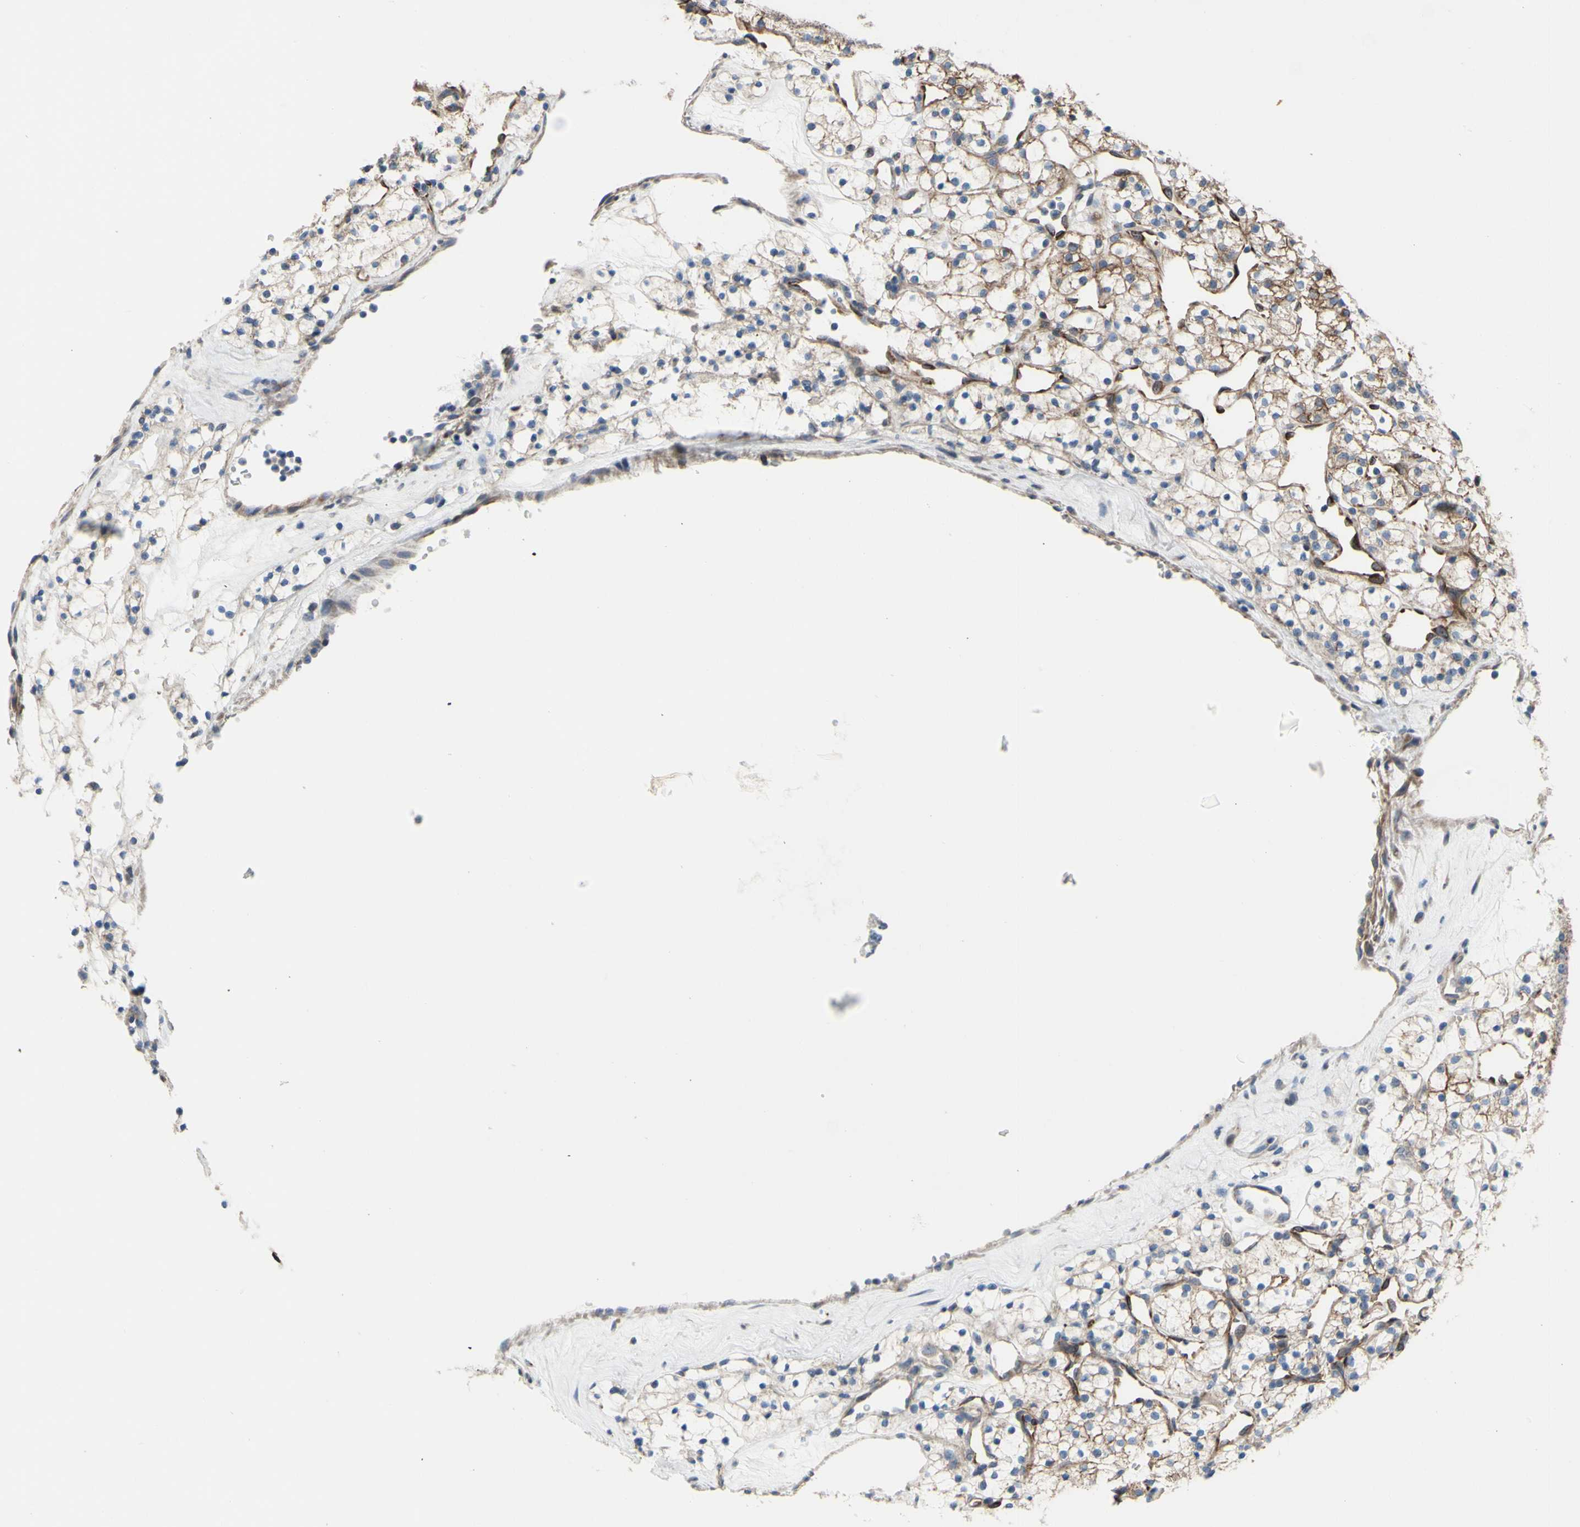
{"staining": {"intensity": "weak", "quantity": ">75%", "location": "cytoplasmic/membranous"}, "tissue": "renal cancer", "cell_type": "Tumor cells", "image_type": "cancer", "snomed": [{"axis": "morphology", "description": "Adenocarcinoma, NOS"}, {"axis": "topography", "description": "Kidney"}], "caption": "Renal cancer stained with DAB immunohistochemistry demonstrates low levels of weak cytoplasmic/membranous expression in approximately >75% of tumor cells. The protein of interest is shown in brown color, while the nuclei are stained blue.", "gene": "GRAMD2B", "patient": {"sex": "female", "age": 60}}